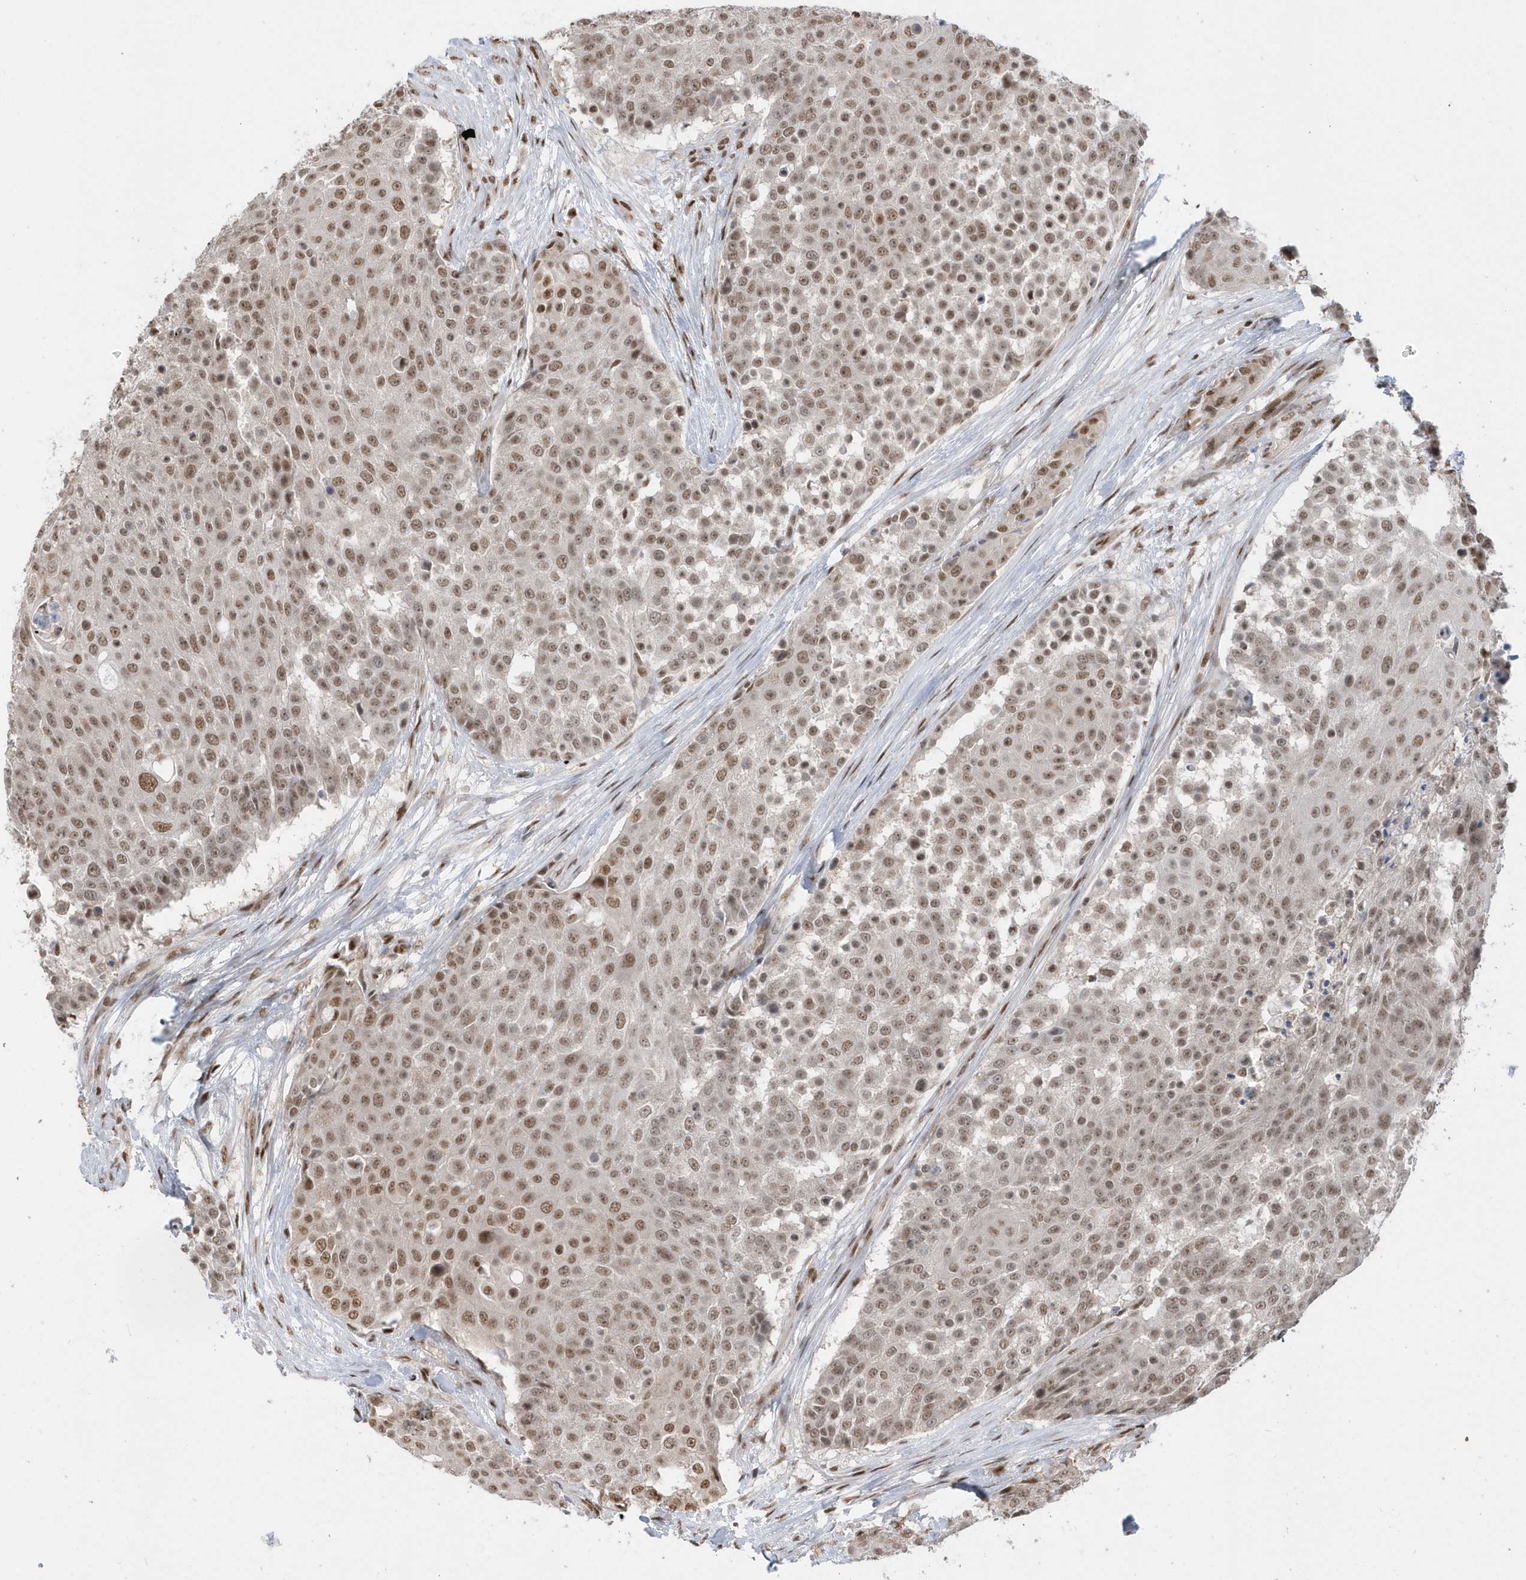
{"staining": {"intensity": "moderate", "quantity": ">75%", "location": "nuclear"}, "tissue": "urothelial cancer", "cell_type": "Tumor cells", "image_type": "cancer", "snomed": [{"axis": "morphology", "description": "Urothelial carcinoma, High grade"}, {"axis": "topography", "description": "Urinary bladder"}], "caption": "An IHC histopathology image of neoplastic tissue is shown. Protein staining in brown shows moderate nuclear positivity in urothelial cancer within tumor cells.", "gene": "SEPHS1", "patient": {"sex": "female", "age": 63}}